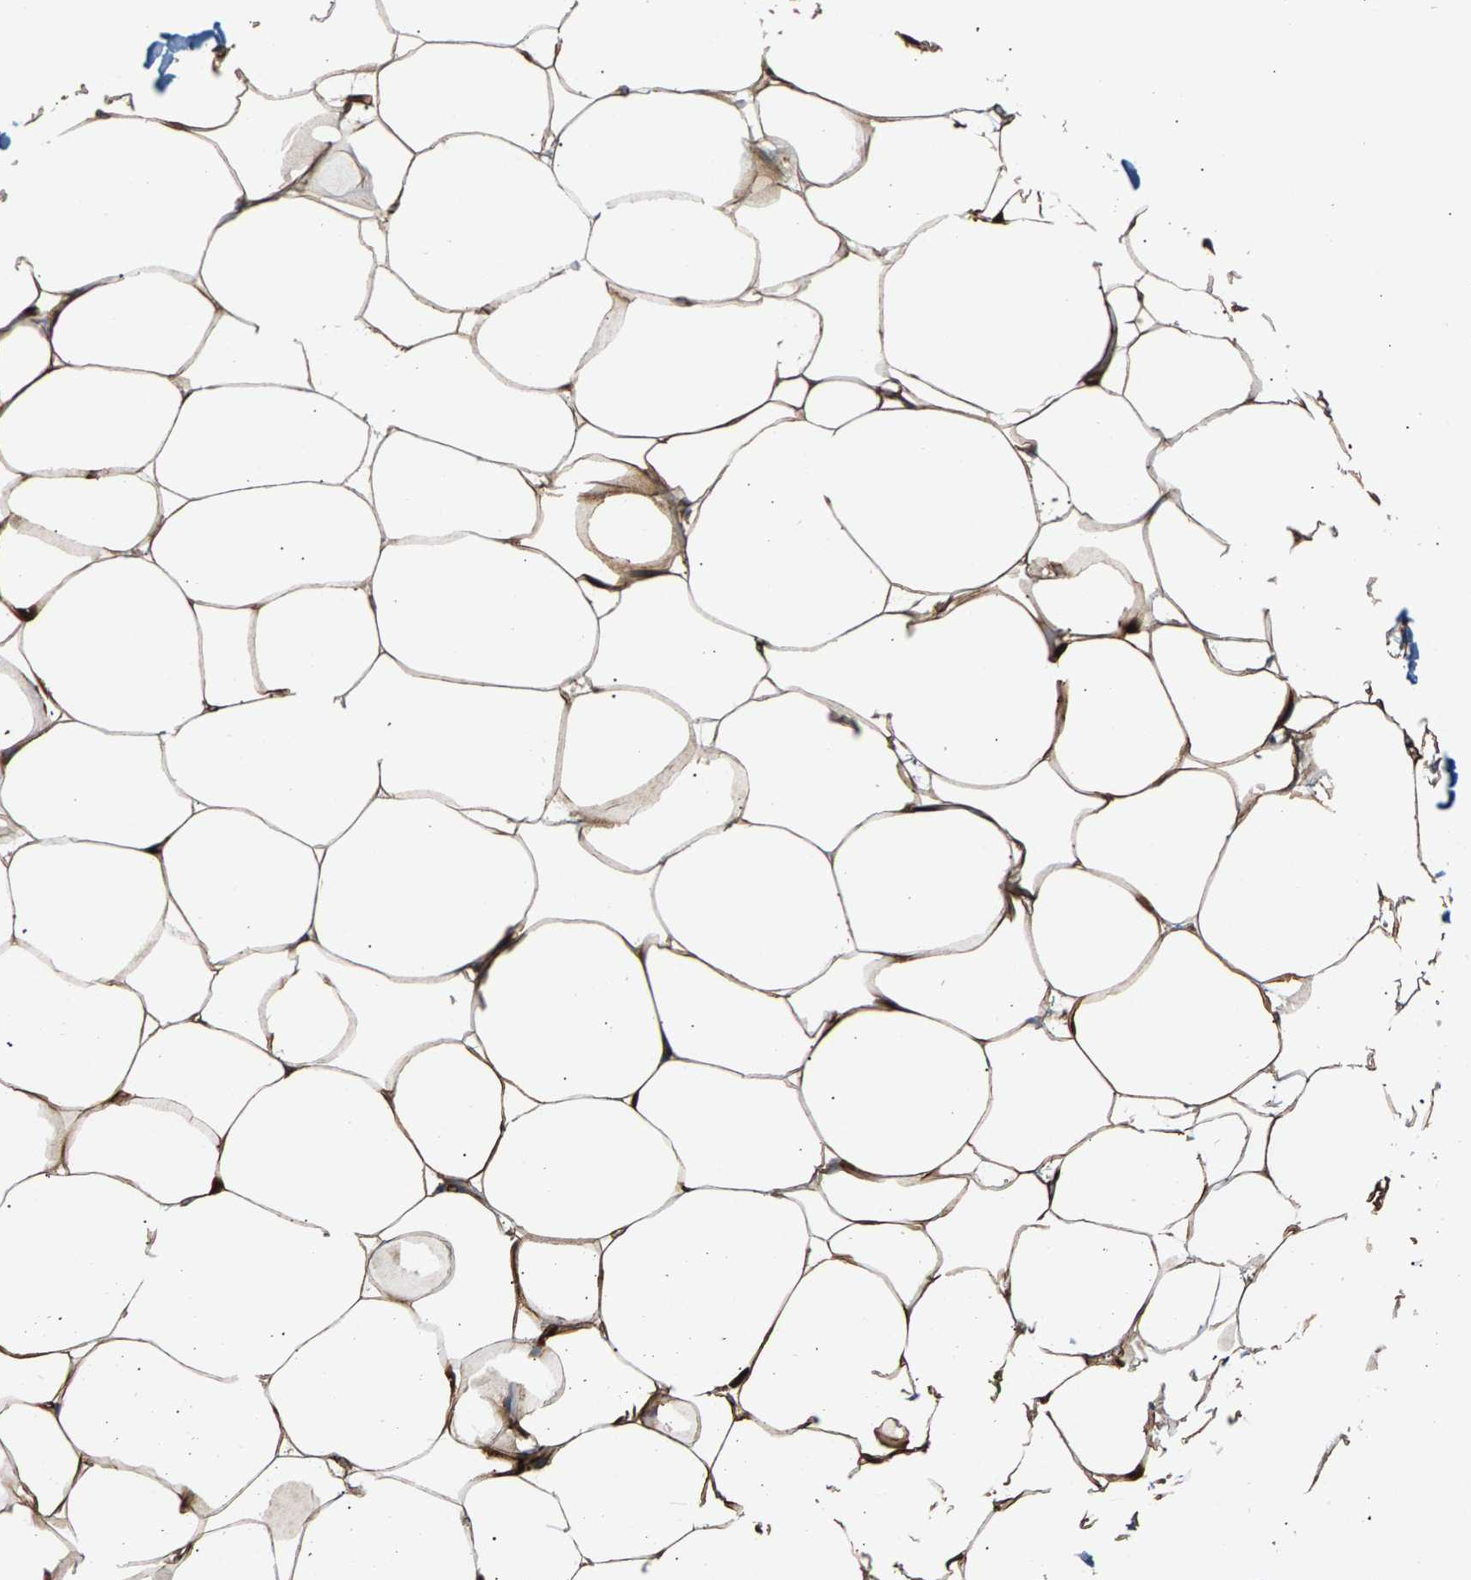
{"staining": {"intensity": "strong", "quantity": ">75%", "location": "cytoplasmic/membranous"}, "tissue": "adipose tissue", "cell_type": "Adipocytes", "image_type": "normal", "snomed": [{"axis": "morphology", "description": "Normal tissue, NOS"}, {"axis": "topography", "description": "Breast"}, {"axis": "topography", "description": "Adipose tissue"}], "caption": "High-magnification brightfield microscopy of normal adipose tissue stained with DAB (3,3'-diaminobenzidine) (brown) and counterstained with hematoxylin (blue). adipocytes exhibit strong cytoplasmic/membranous staining is identified in approximately>75% of cells.", "gene": "MAP2K5", "patient": {"sex": "female", "age": 25}}